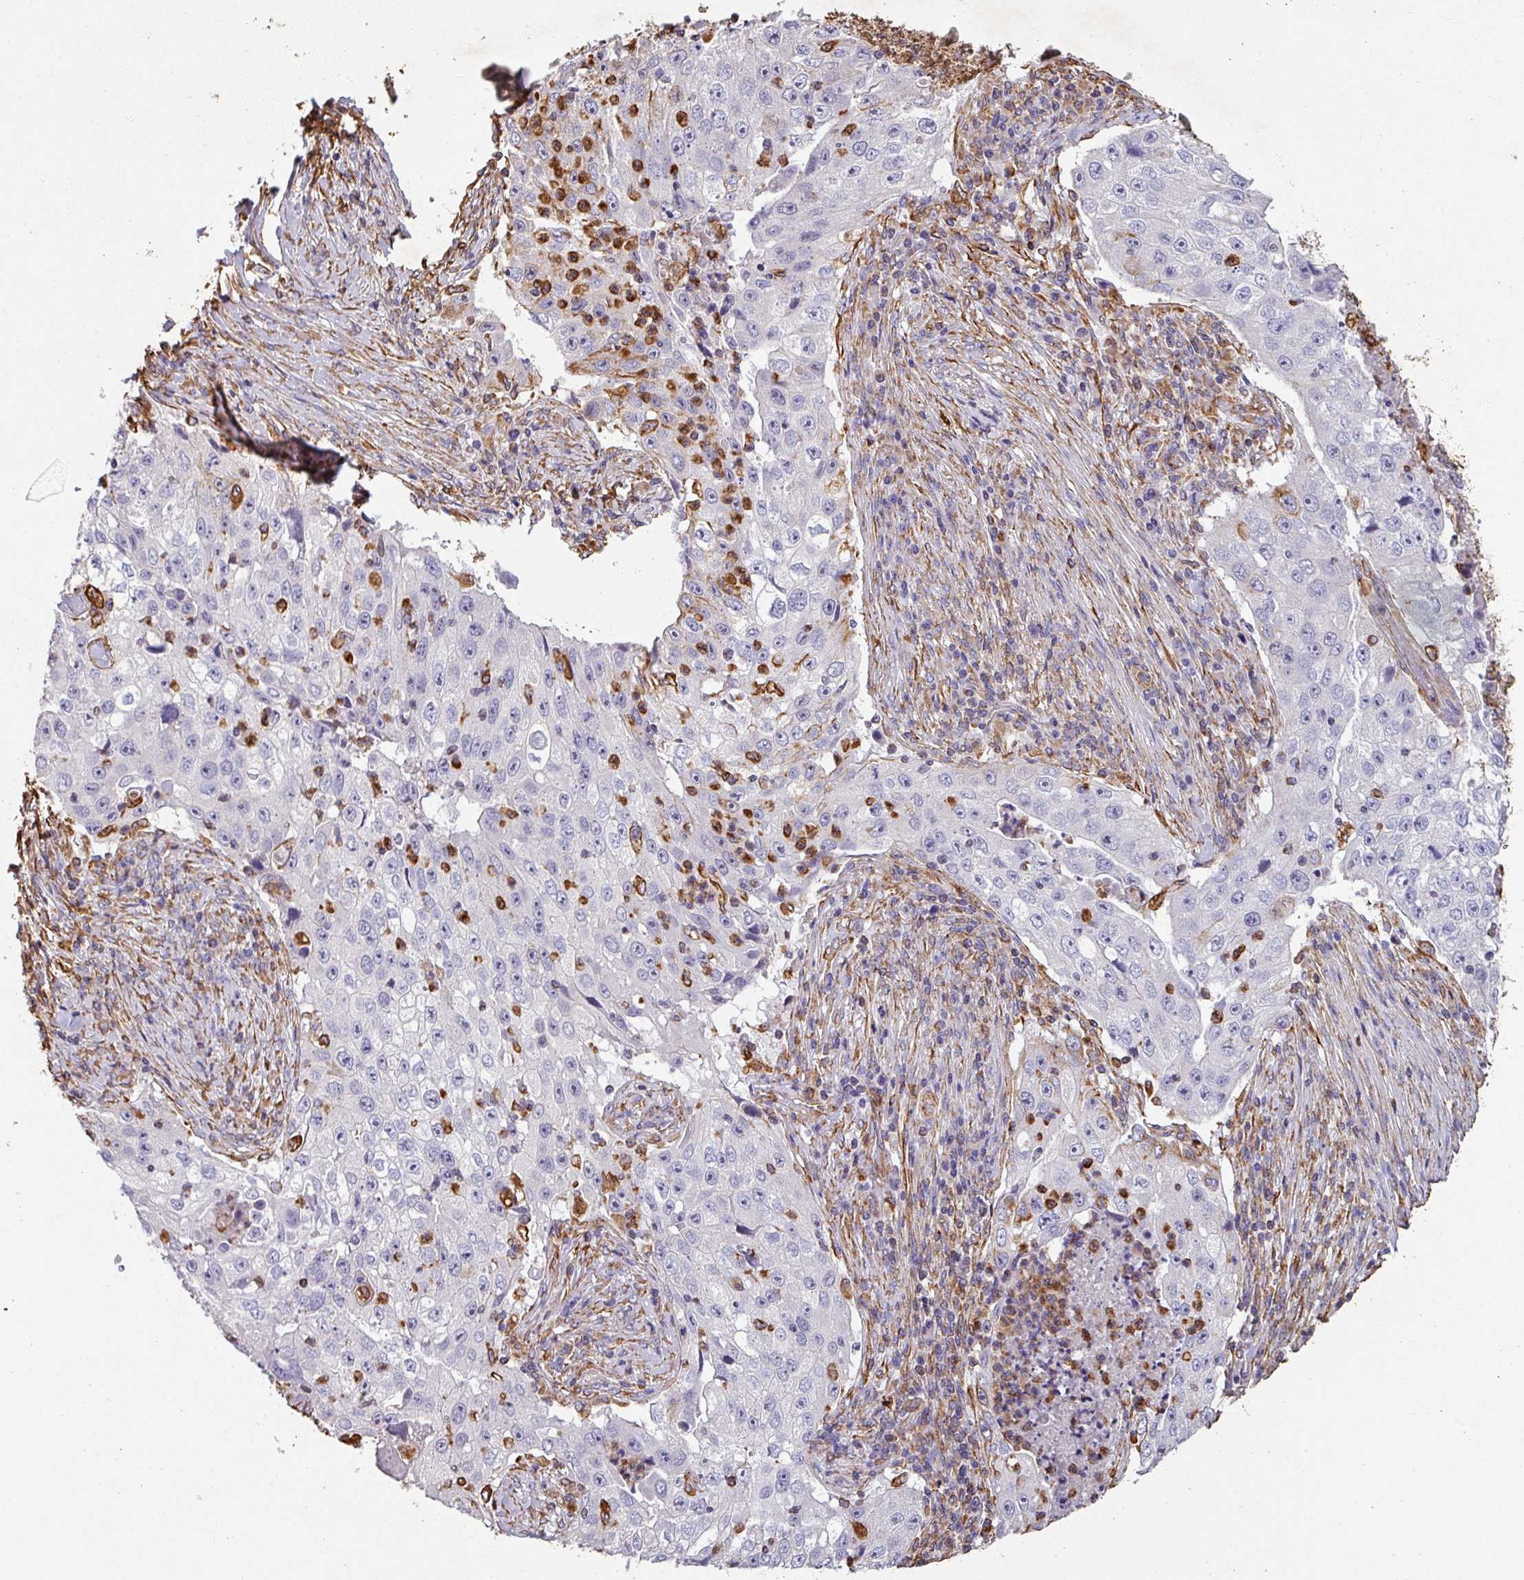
{"staining": {"intensity": "negative", "quantity": "none", "location": "none"}, "tissue": "lung cancer", "cell_type": "Tumor cells", "image_type": "cancer", "snomed": [{"axis": "morphology", "description": "Squamous cell carcinoma, NOS"}, {"axis": "topography", "description": "Lung"}], "caption": "The histopathology image shows no staining of tumor cells in lung squamous cell carcinoma.", "gene": "ZNF280C", "patient": {"sex": "male", "age": 64}}